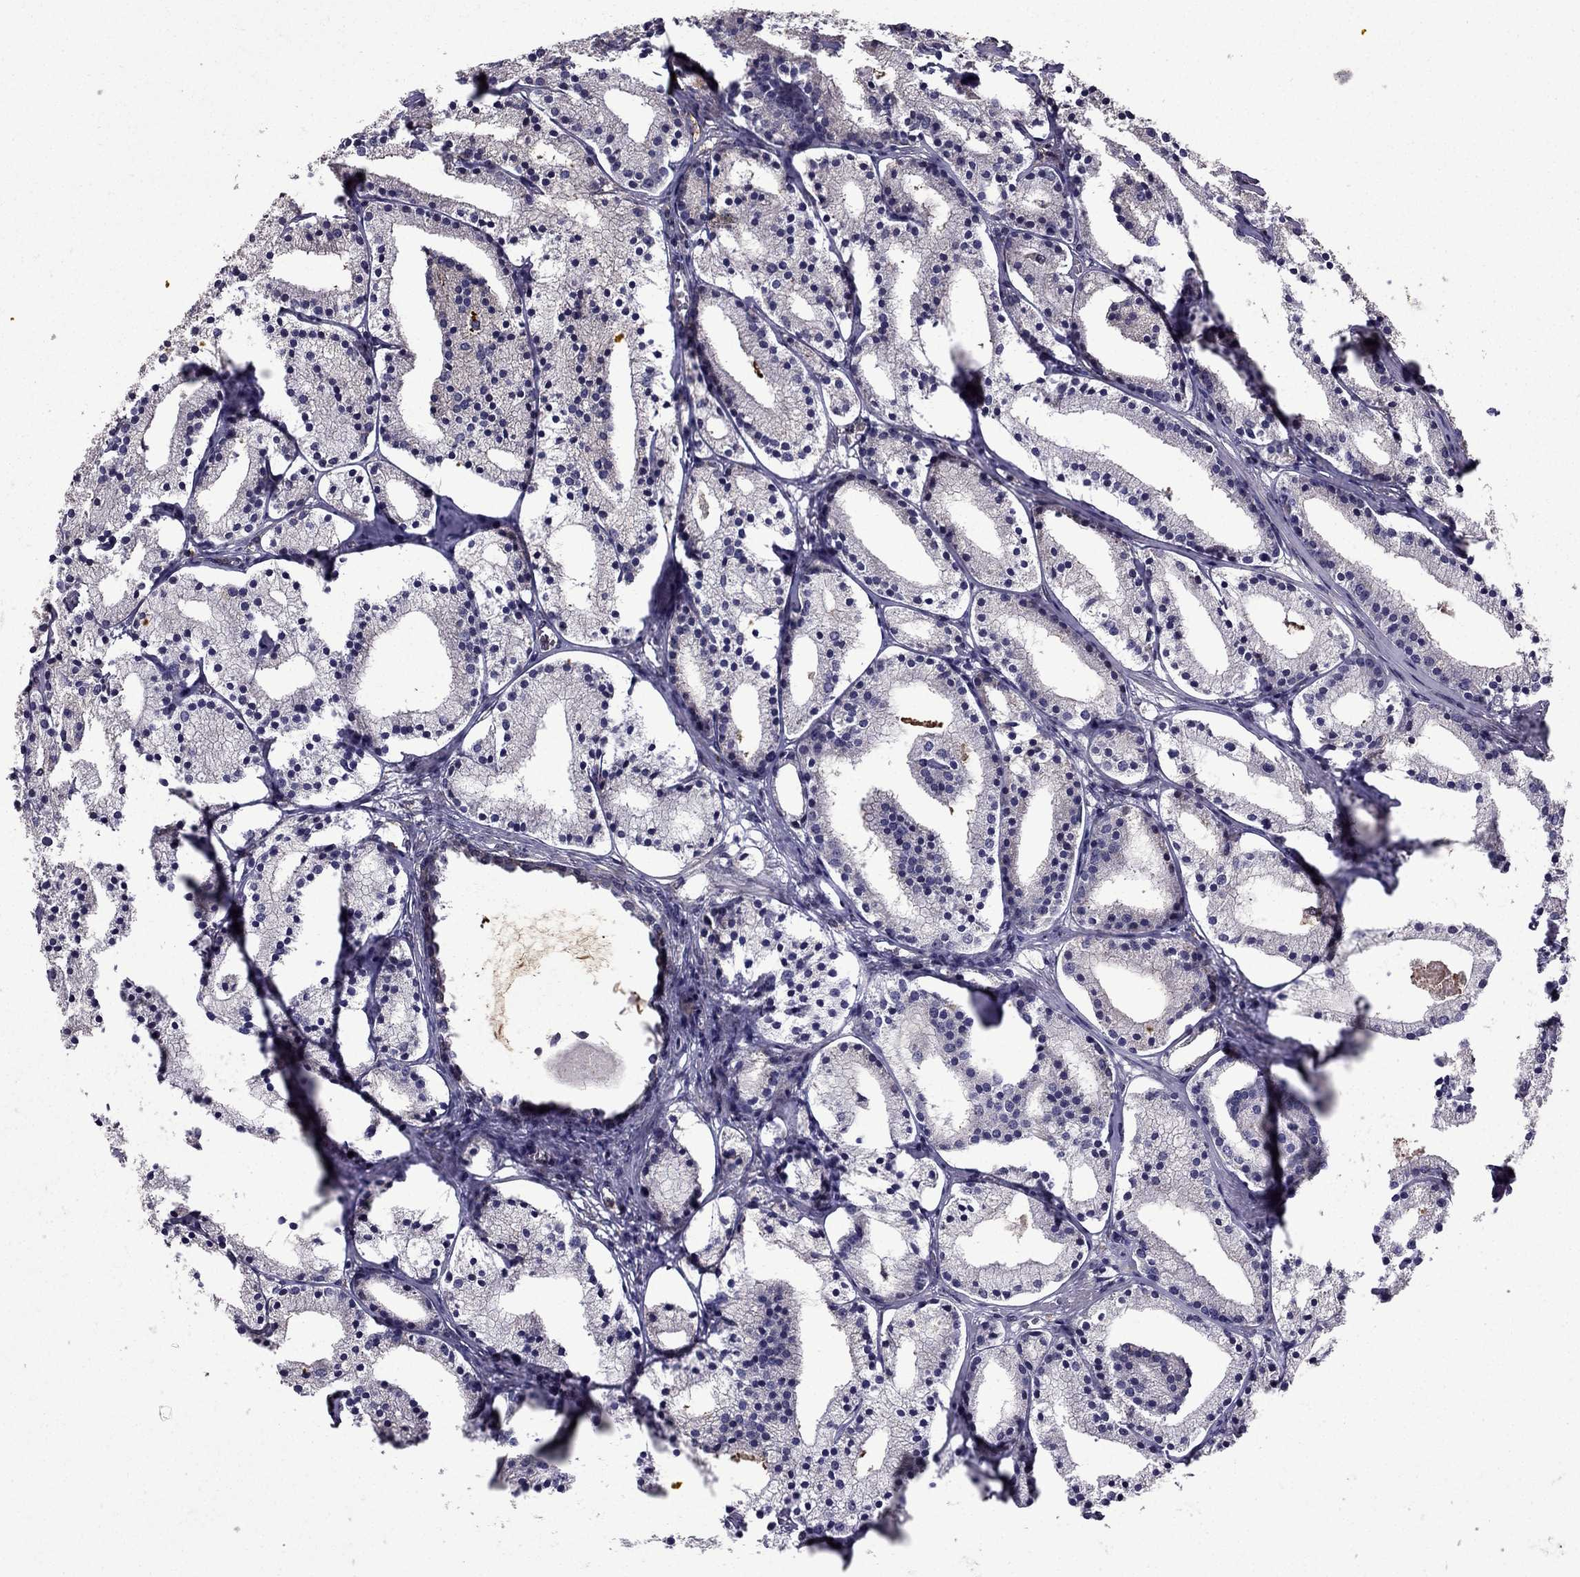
{"staining": {"intensity": "negative", "quantity": "none", "location": "none"}, "tissue": "prostate cancer", "cell_type": "Tumor cells", "image_type": "cancer", "snomed": [{"axis": "morphology", "description": "Adenocarcinoma, NOS"}, {"axis": "topography", "description": "Prostate"}], "caption": "Image shows no significant protein expression in tumor cells of adenocarcinoma (prostate).", "gene": "IKBIP", "patient": {"sex": "male", "age": 69}}